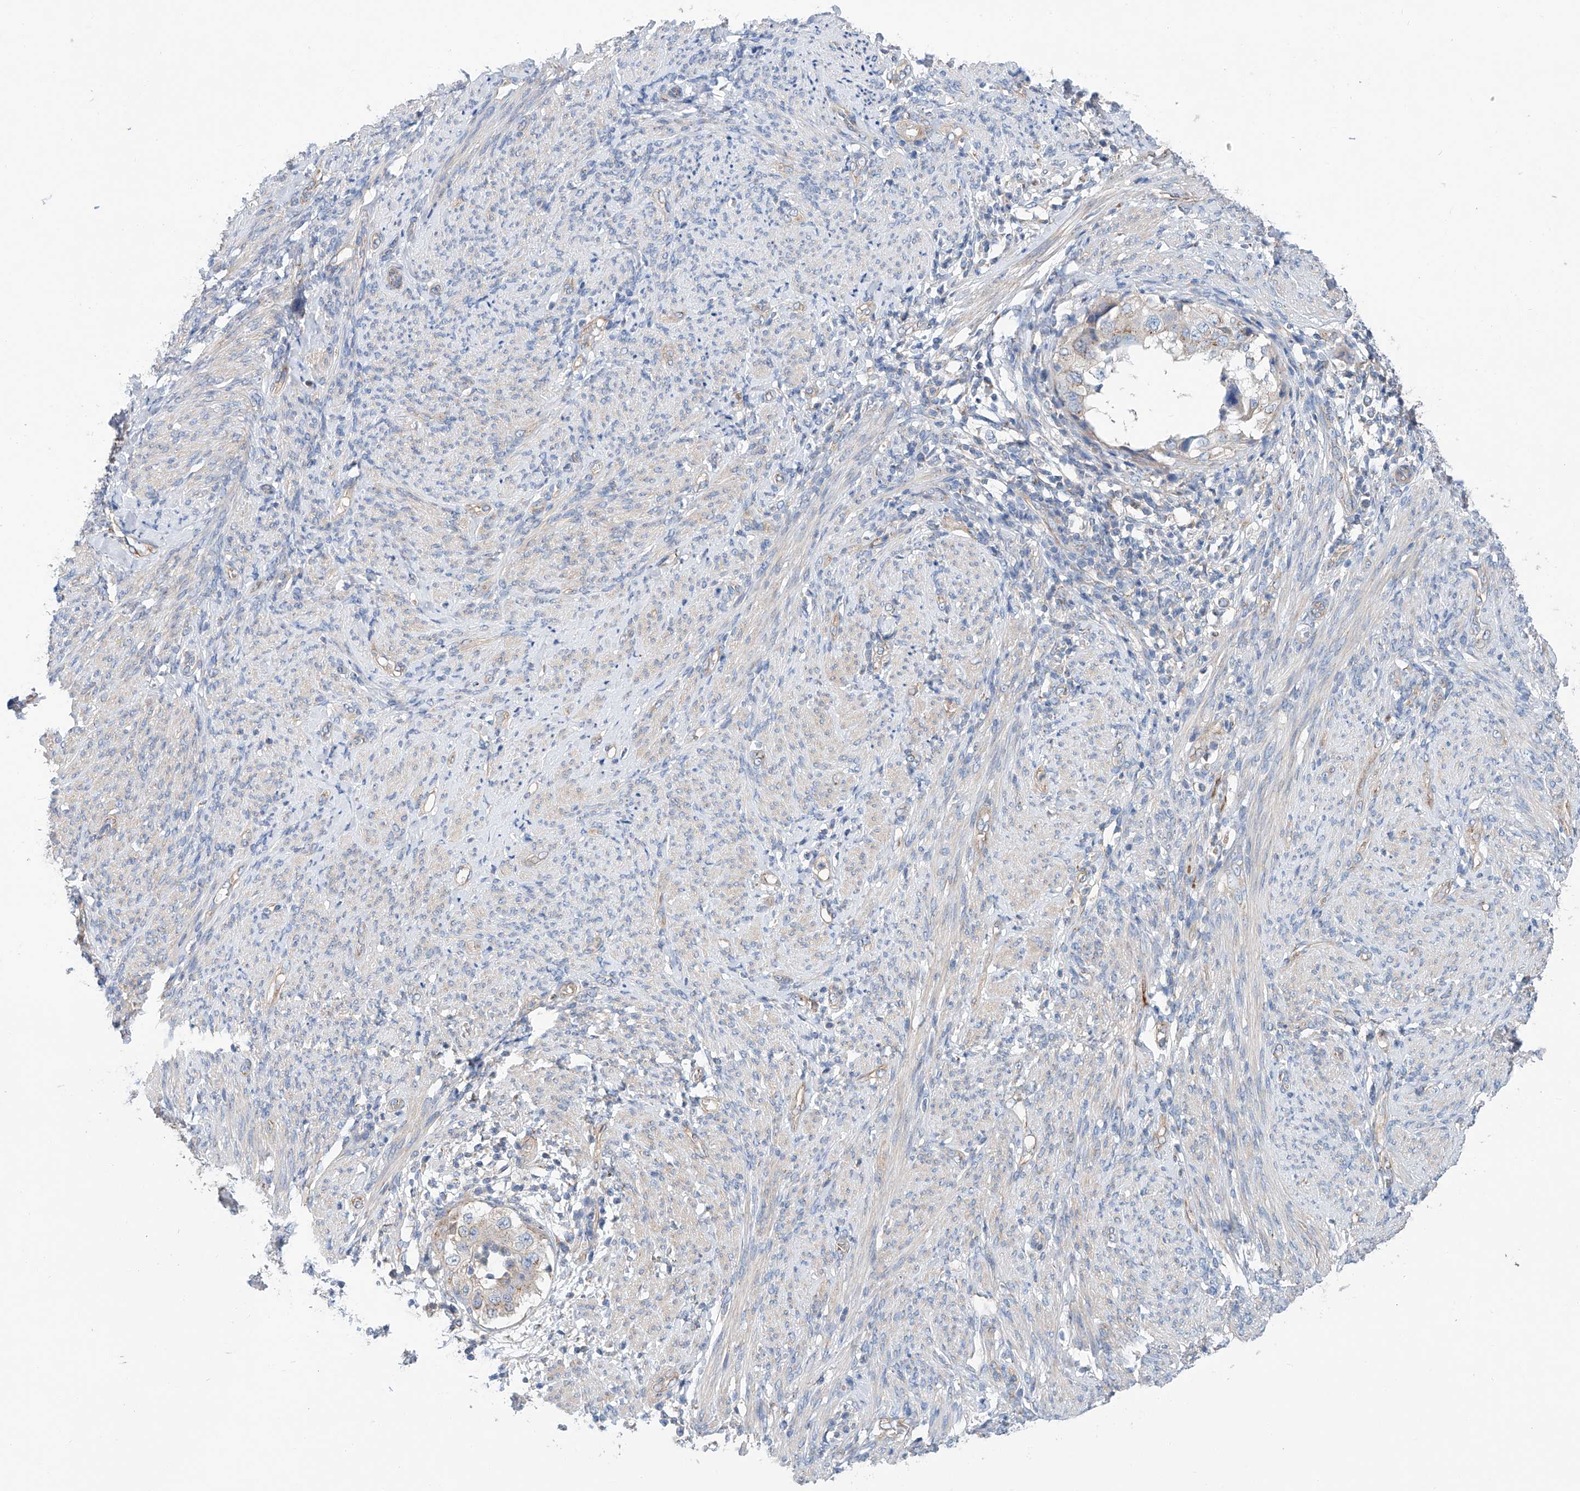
{"staining": {"intensity": "weak", "quantity": "<25%", "location": "cytoplasmic/membranous"}, "tissue": "endometrial cancer", "cell_type": "Tumor cells", "image_type": "cancer", "snomed": [{"axis": "morphology", "description": "Adenocarcinoma, NOS"}, {"axis": "topography", "description": "Endometrium"}], "caption": "Tumor cells are negative for protein expression in human endometrial adenocarcinoma.", "gene": "SLC22A7", "patient": {"sex": "female", "age": 85}}